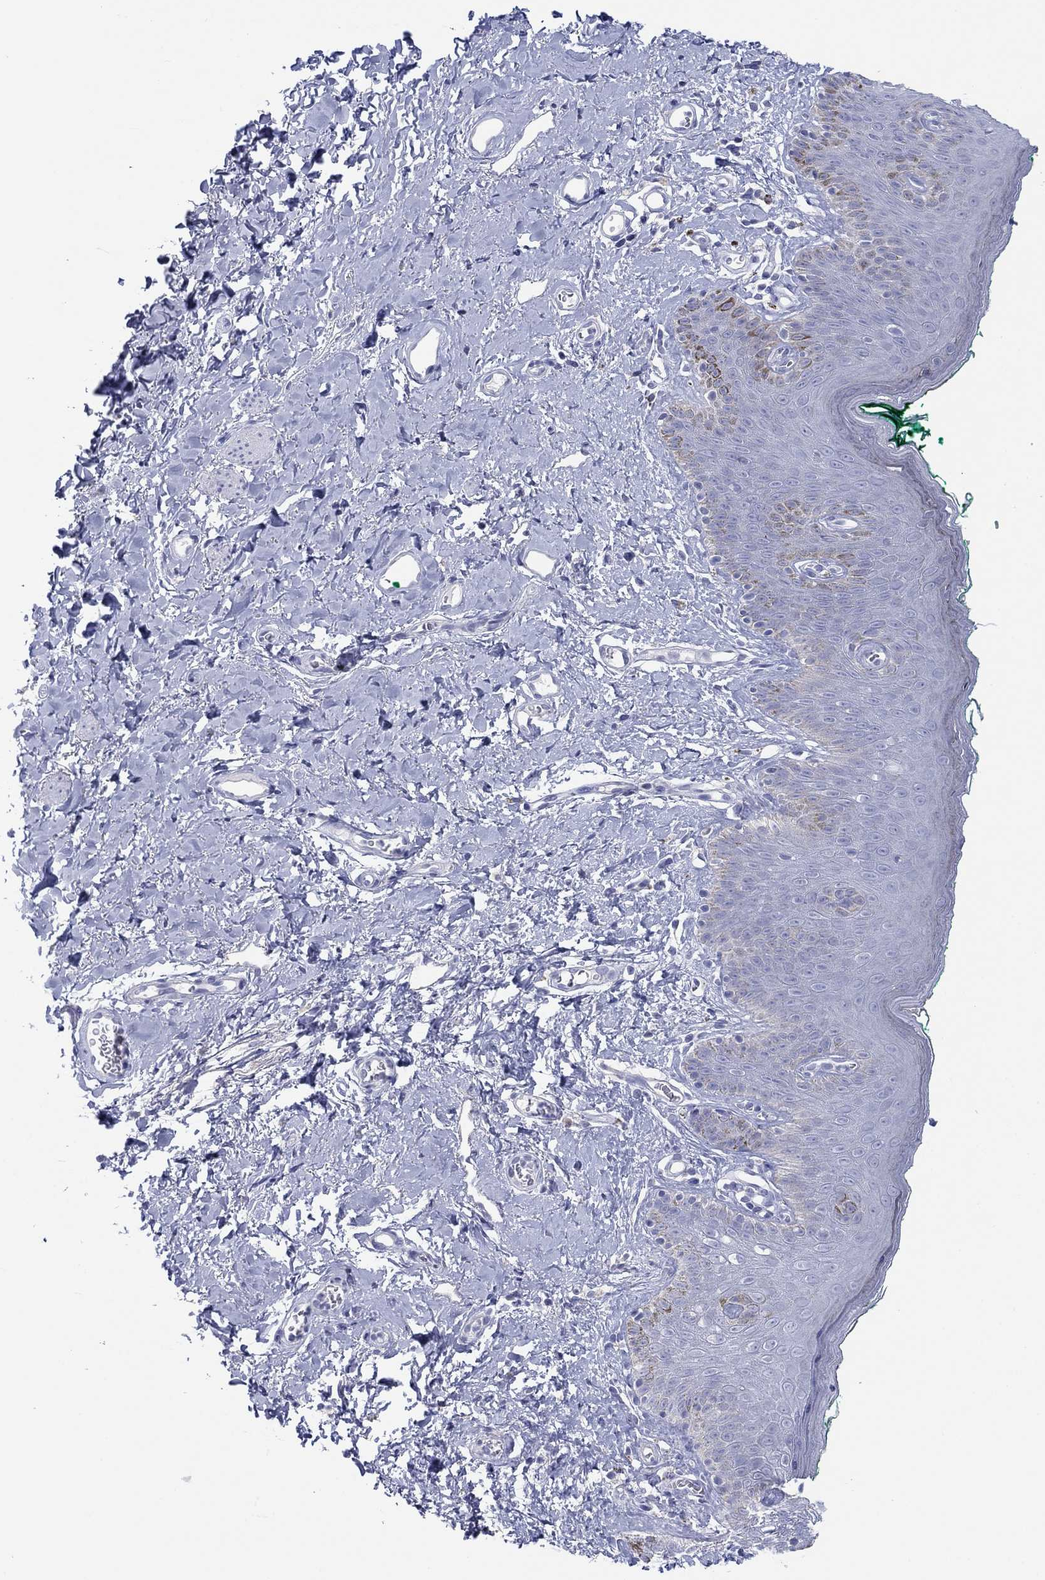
{"staining": {"intensity": "negative", "quantity": "none", "location": "none"}, "tissue": "skin", "cell_type": "Epidermal cells", "image_type": "normal", "snomed": [{"axis": "morphology", "description": "Normal tissue, NOS"}, {"axis": "topography", "description": "Vulva"}], "caption": "Immunohistochemistry of normal human skin shows no positivity in epidermal cells. Brightfield microscopy of immunohistochemistry stained with DAB (3,3'-diaminobenzidine) (brown) and hematoxylin (blue), captured at high magnification.", "gene": "MAGEB6", "patient": {"sex": "female", "age": 66}}